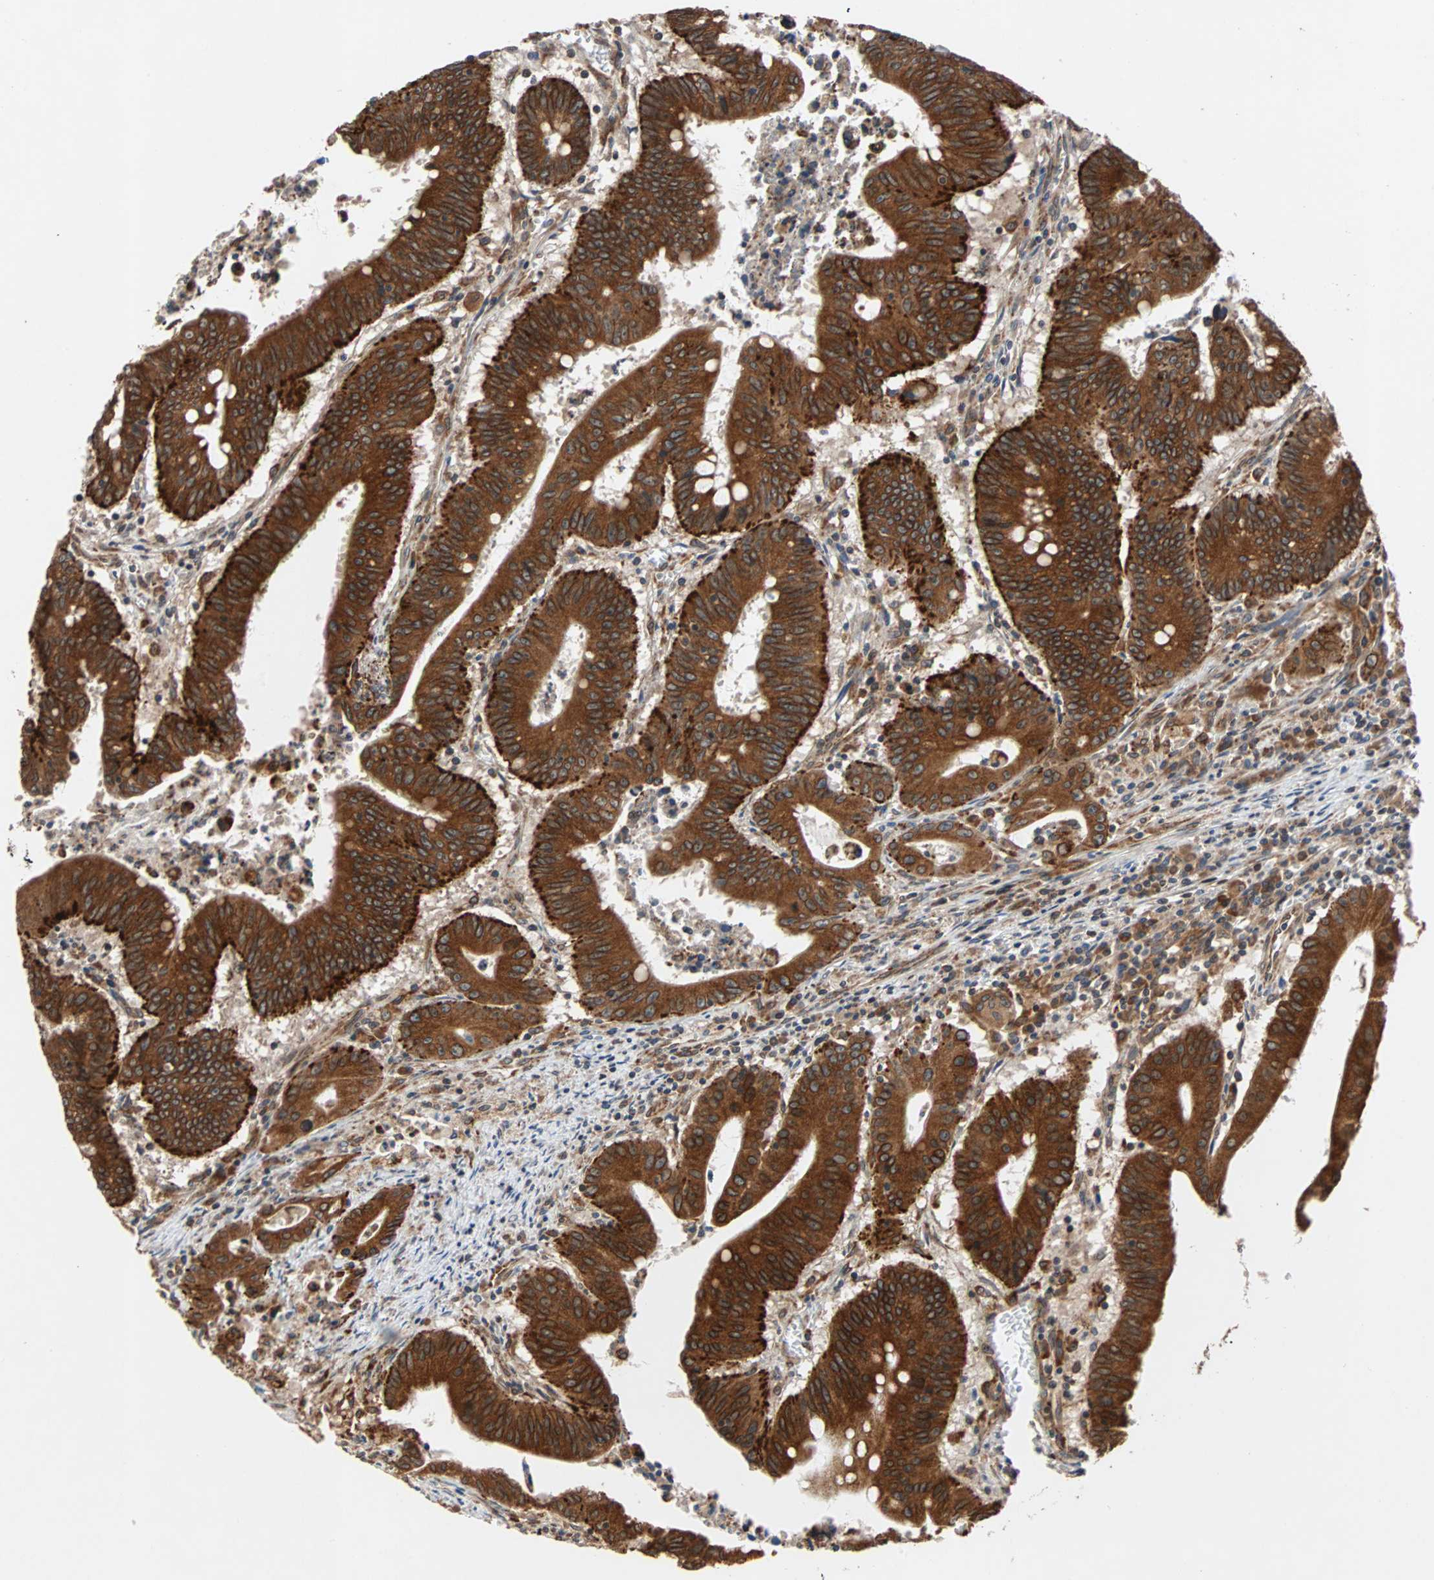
{"staining": {"intensity": "strong", "quantity": ">75%", "location": "cytoplasmic/membranous"}, "tissue": "colorectal cancer", "cell_type": "Tumor cells", "image_type": "cancer", "snomed": [{"axis": "morphology", "description": "Adenocarcinoma, NOS"}, {"axis": "topography", "description": "Colon"}], "caption": "IHC (DAB (3,3'-diaminobenzidine)) staining of human colorectal cancer (adenocarcinoma) demonstrates strong cytoplasmic/membranous protein staining in approximately >75% of tumor cells.", "gene": "AUP1", "patient": {"sex": "male", "age": 45}}